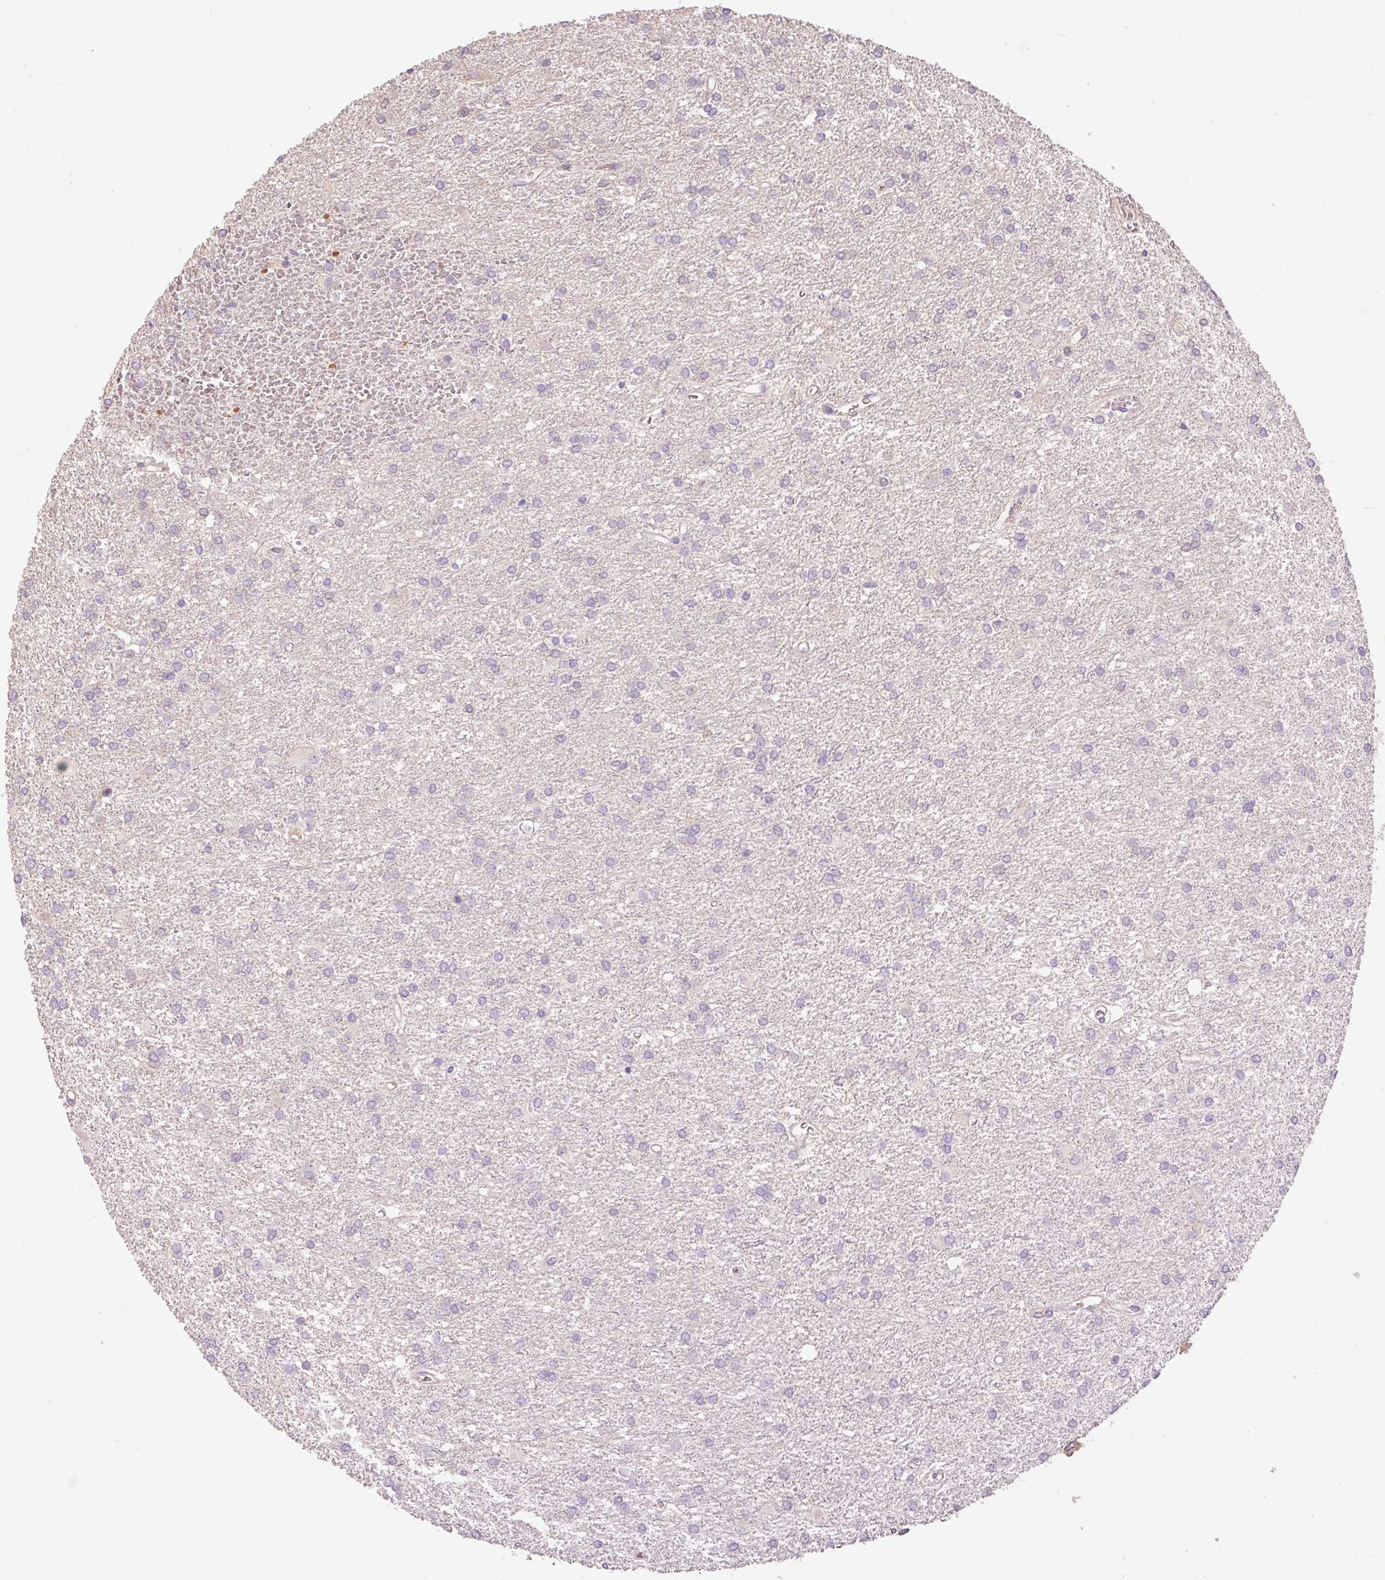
{"staining": {"intensity": "negative", "quantity": "none", "location": "none"}, "tissue": "glioma", "cell_type": "Tumor cells", "image_type": "cancer", "snomed": [{"axis": "morphology", "description": "Glioma, malignant, High grade"}, {"axis": "topography", "description": "Brain"}], "caption": "Immunohistochemical staining of human malignant glioma (high-grade) demonstrates no significant staining in tumor cells.", "gene": "CMTM8", "patient": {"sex": "female", "age": 50}}